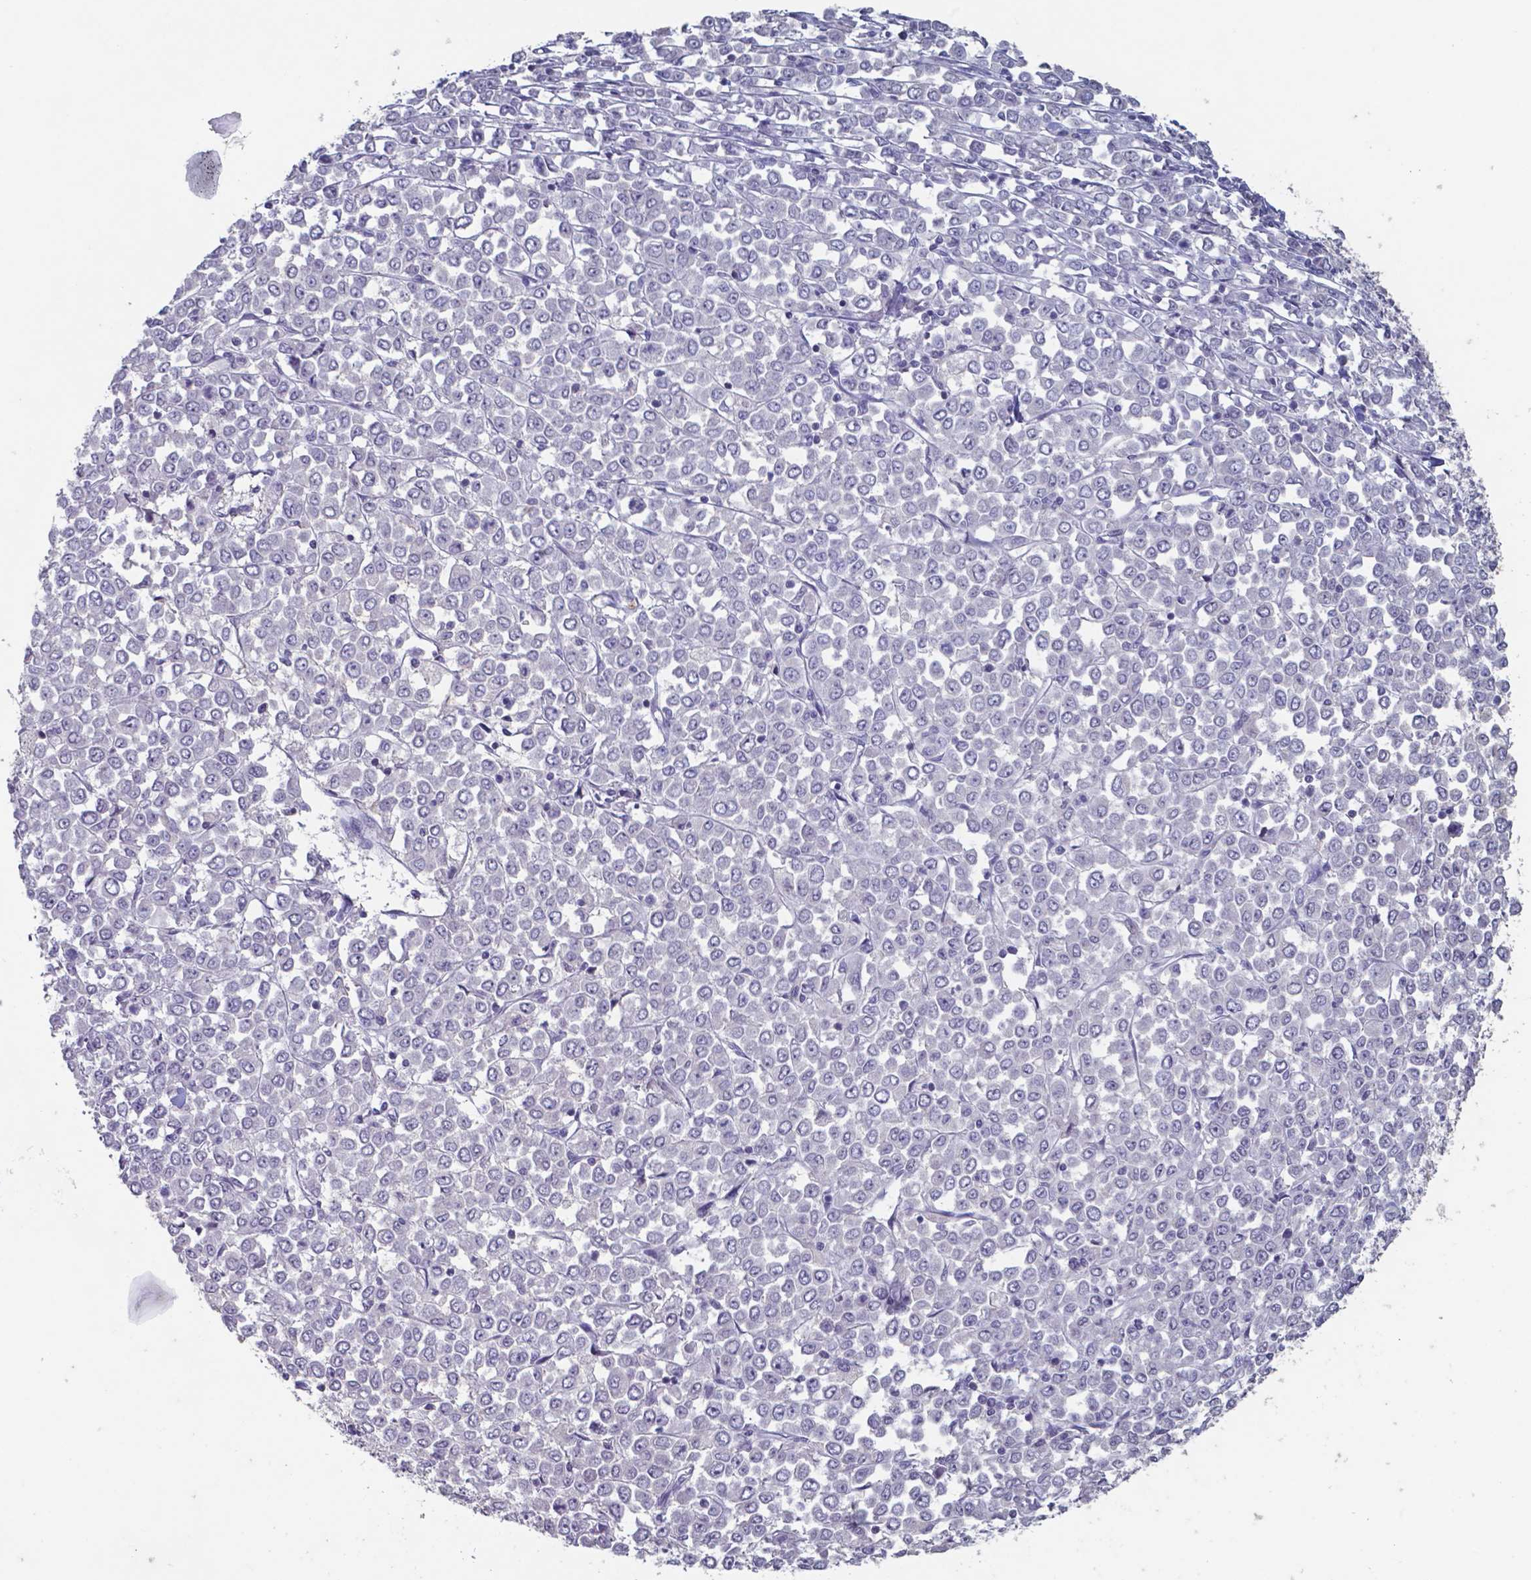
{"staining": {"intensity": "negative", "quantity": "none", "location": "none"}, "tissue": "stomach cancer", "cell_type": "Tumor cells", "image_type": "cancer", "snomed": [{"axis": "morphology", "description": "Adenocarcinoma, NOS"}, {"axis": "topography", "description": "Stomach, upper"}], "caption": "Stomach adenocarcinoma was stained to show a protein in brown. There is no significant expression in tumor cells. (DAB (3,3'-diaminobenzidine) immunohistochemistry (IHC) with hematoxylin counter stain).", "gene": "TDP2", "patient": {"sex": "male", "age": 70}}